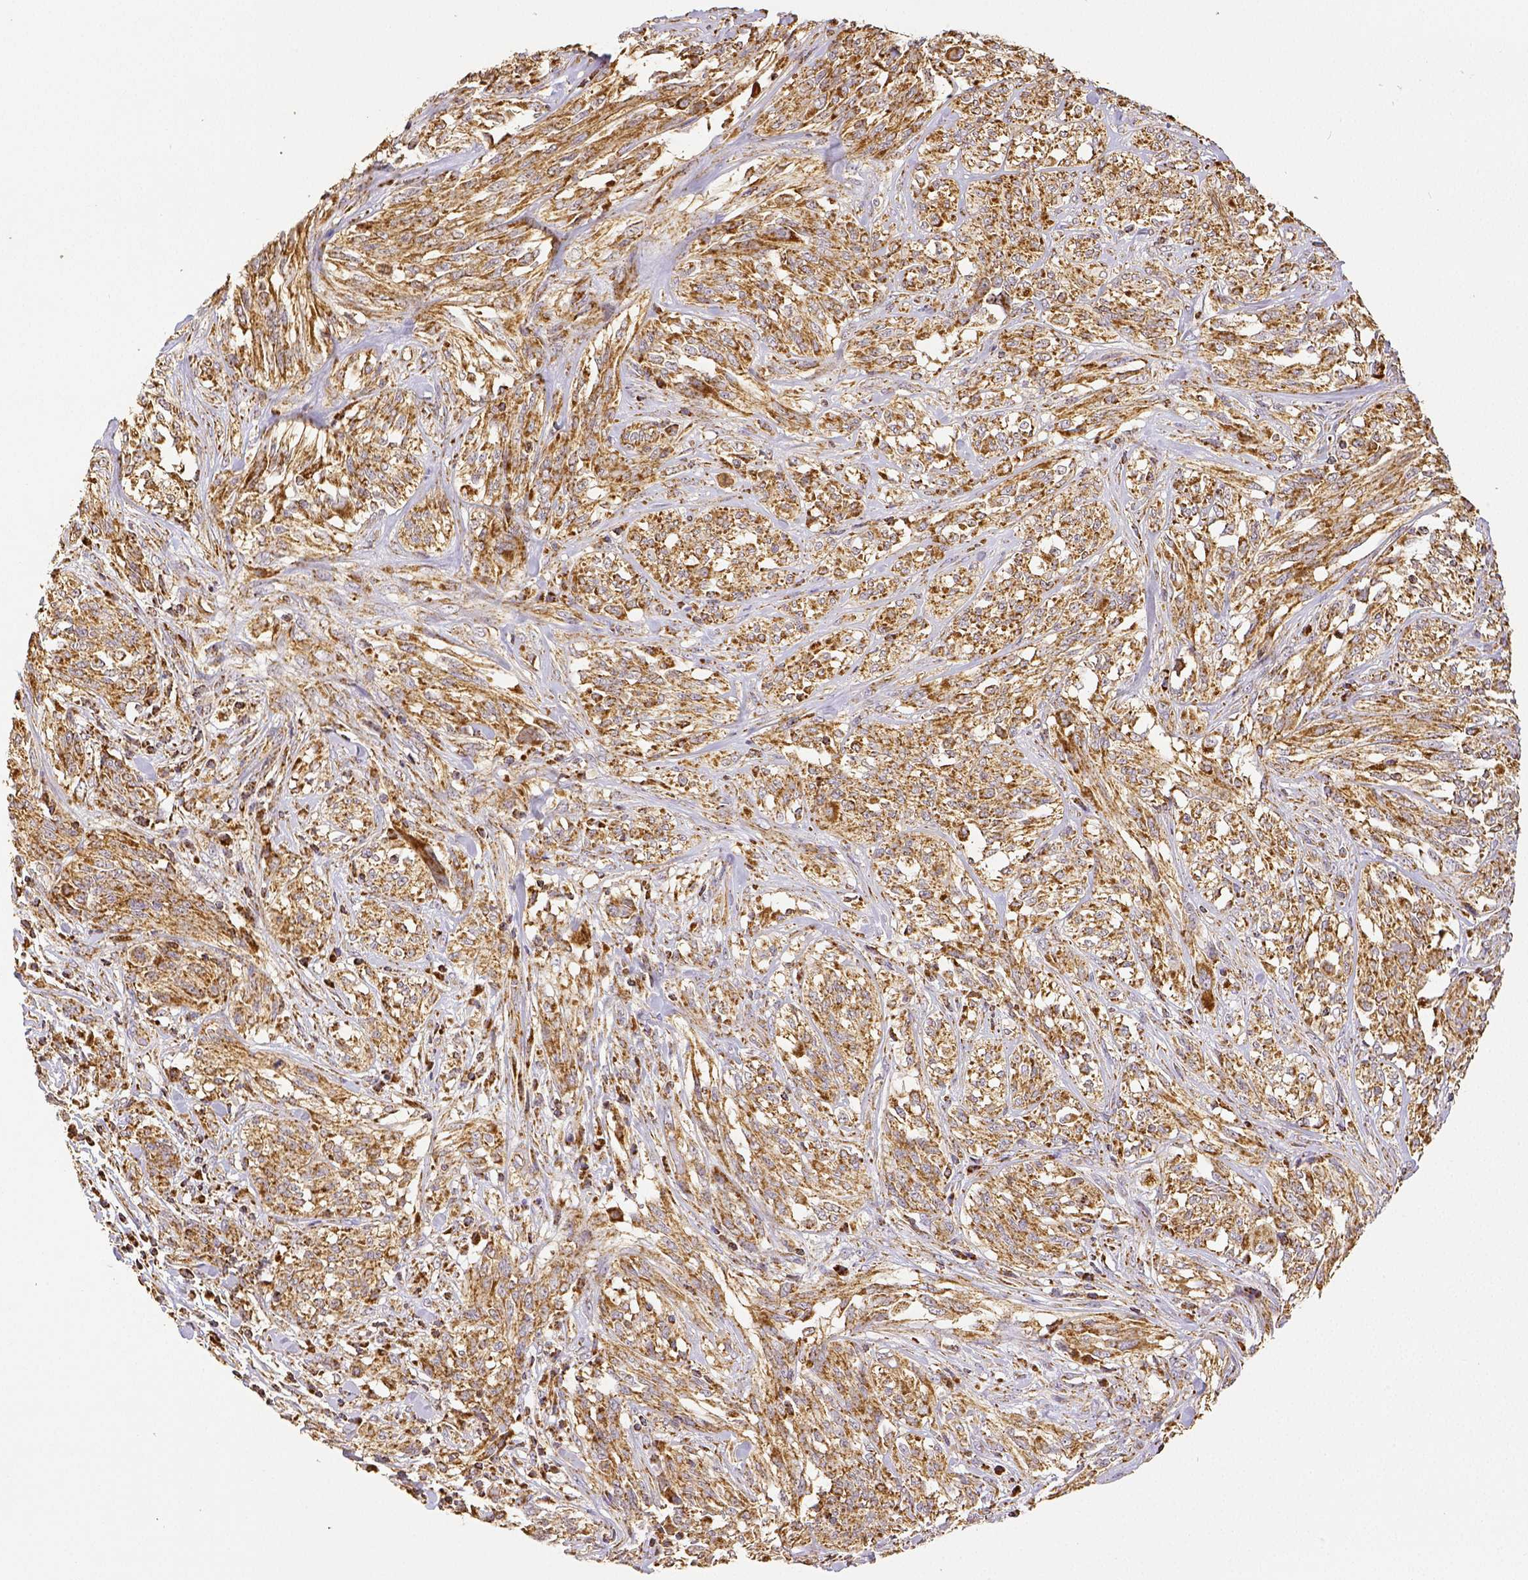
{"staining": {"intensity": "moderate", "quantity": ">75%", "location": "cytoplasmic/membranous"}, "tissue": "melanoma", "cell_type": "Tumor cells", "image_type": "cancer", "snomed": [{"axis": "morphology", "description": "Malignant melanoma, NOS"}, {"axis": "topography", "description": "Skin"}], "caption": "A medium amount of moderate cytoplasmic/membranous positivity is present in about >75% of tumor cells in melanoma tissue. The staining was performed using DAB (3,3'-diaminobenzidine), with brown indicating positive protein expression. Nuclei are stained blue with hematoxylin.", "gene": "SDHB", "patient": {"sex": "female", "age": 91}}